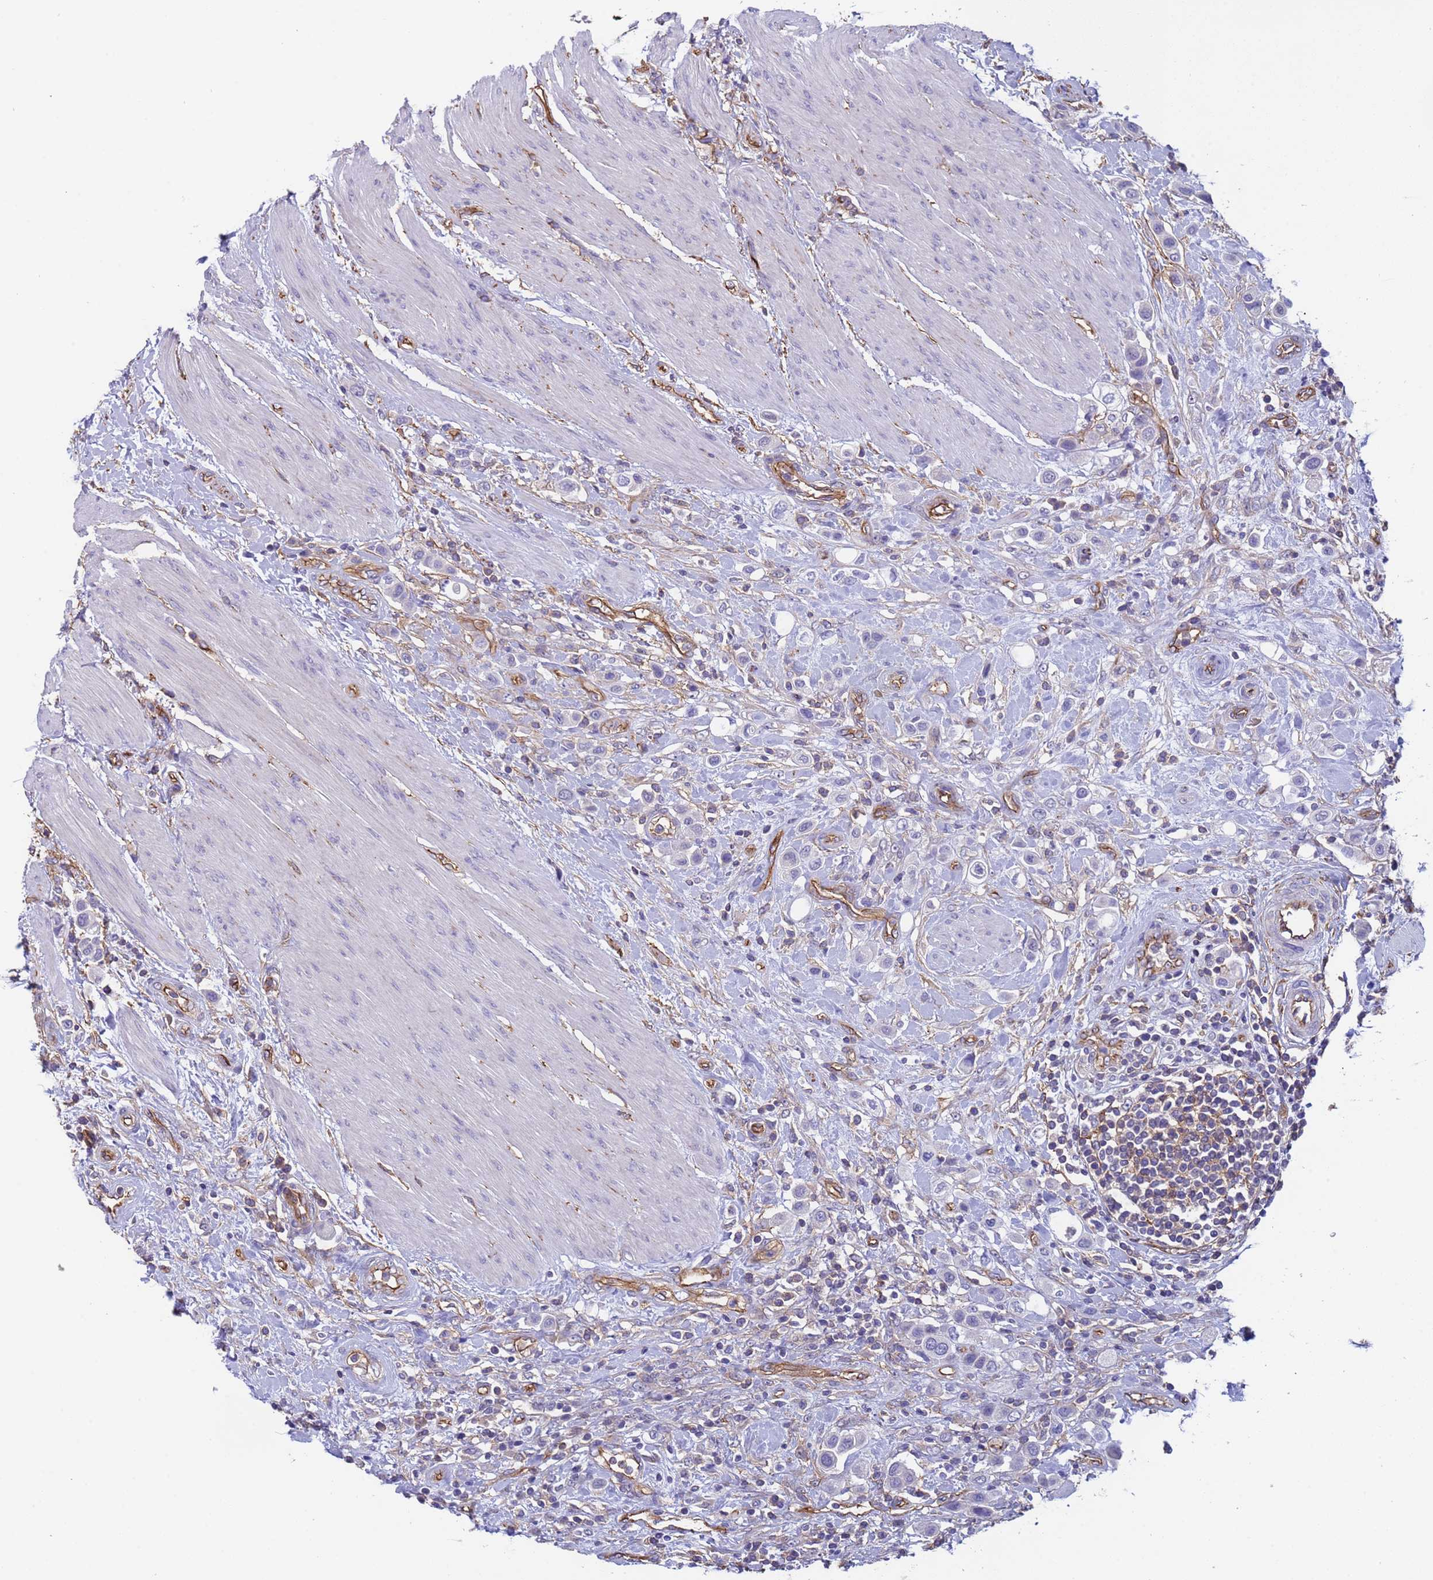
{"staining": {"intensity": "negative", "quantity": "none", "location": "none"}, "tissue": "urothelial cancer", "cell_type": "Tumor cells", "image_type": "cancer", "snomed": [{"axis": "morphology", "description": "Urothelial carcinoma, High grade"}, {"axis": "topography", "description": "Urinary bladder"}], "caption": "The micrograph demonstrates no significant staining in tumor cells of urothelial cancer.", "gene": "ZNF248", "patient": {"sex": "male", "age": 50}}